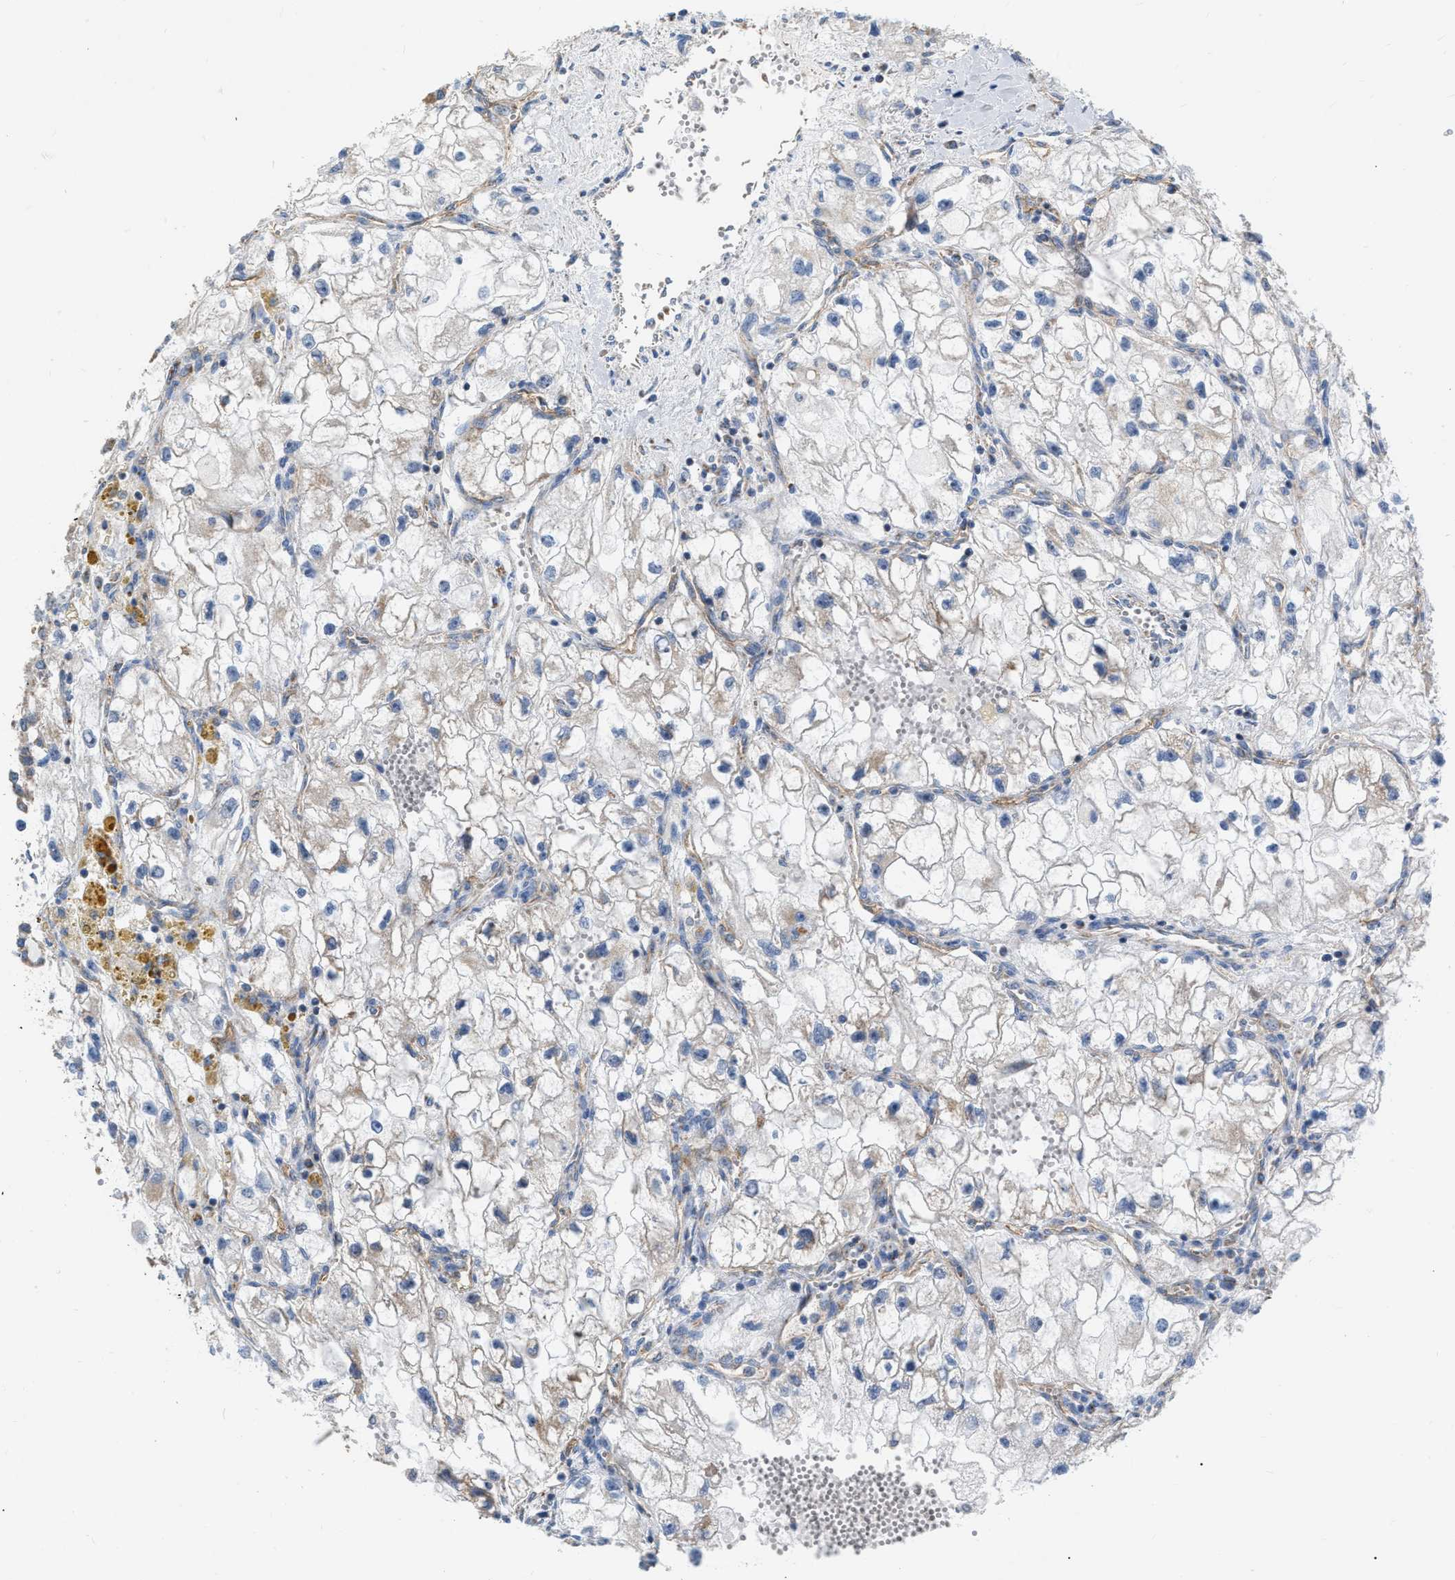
{"staining": {"intensity": "negative", "quantity": "none", "location": "none"}, "tissue": "renal cancer", "cell_type": "Tumor cells", "image_type": "cancer", "snomed": [{"axis": "morphology", "description": "Adenocarcinoma, NOS"}, {"axis": "topography", "description": "Kidney"}], "caption": "An IHC photomicrograph of renal adenocarcinoma is shown. There is no staining in tumor cells of renal adenocarcinoma.", "gene": "DDX56", "patient": {"sex": "female", "age": 70}}